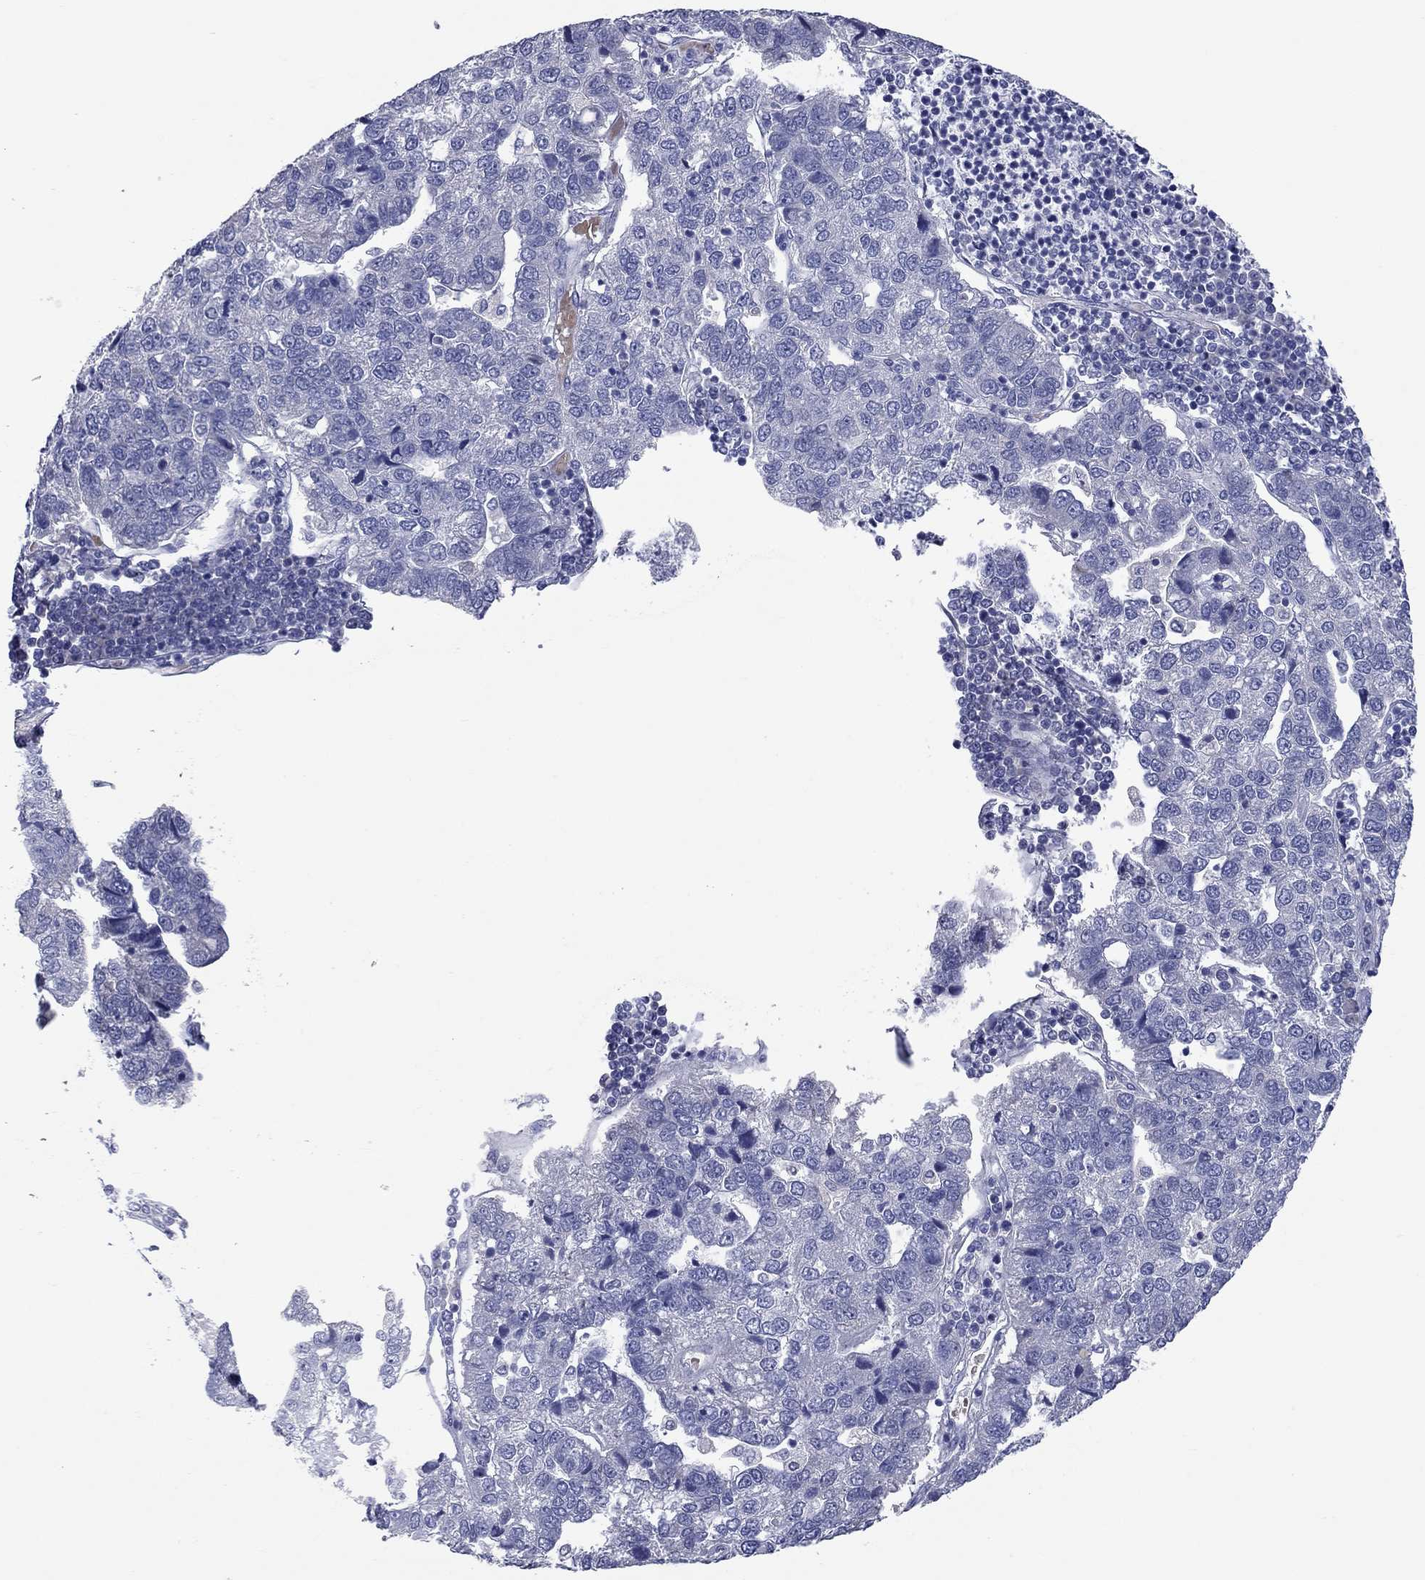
{"staining": {"intensity": "negative", "quantity": "none", "location": "none"}, "tissue": "pancreatic cancer", "cell_type": "Tumor cells", "image_type": "cancer", "snomed": [{"axis": "morphology", "description": "Adenocarcinoma, NOS"}, {"axis": "topography", "description": "Pancreas"}], "caption": "The image displays no staining of tumor cells in pancreatic adenocarcinoma.", "gene": "UNC119B", "patient": {"sex": "female", "age": 61}}